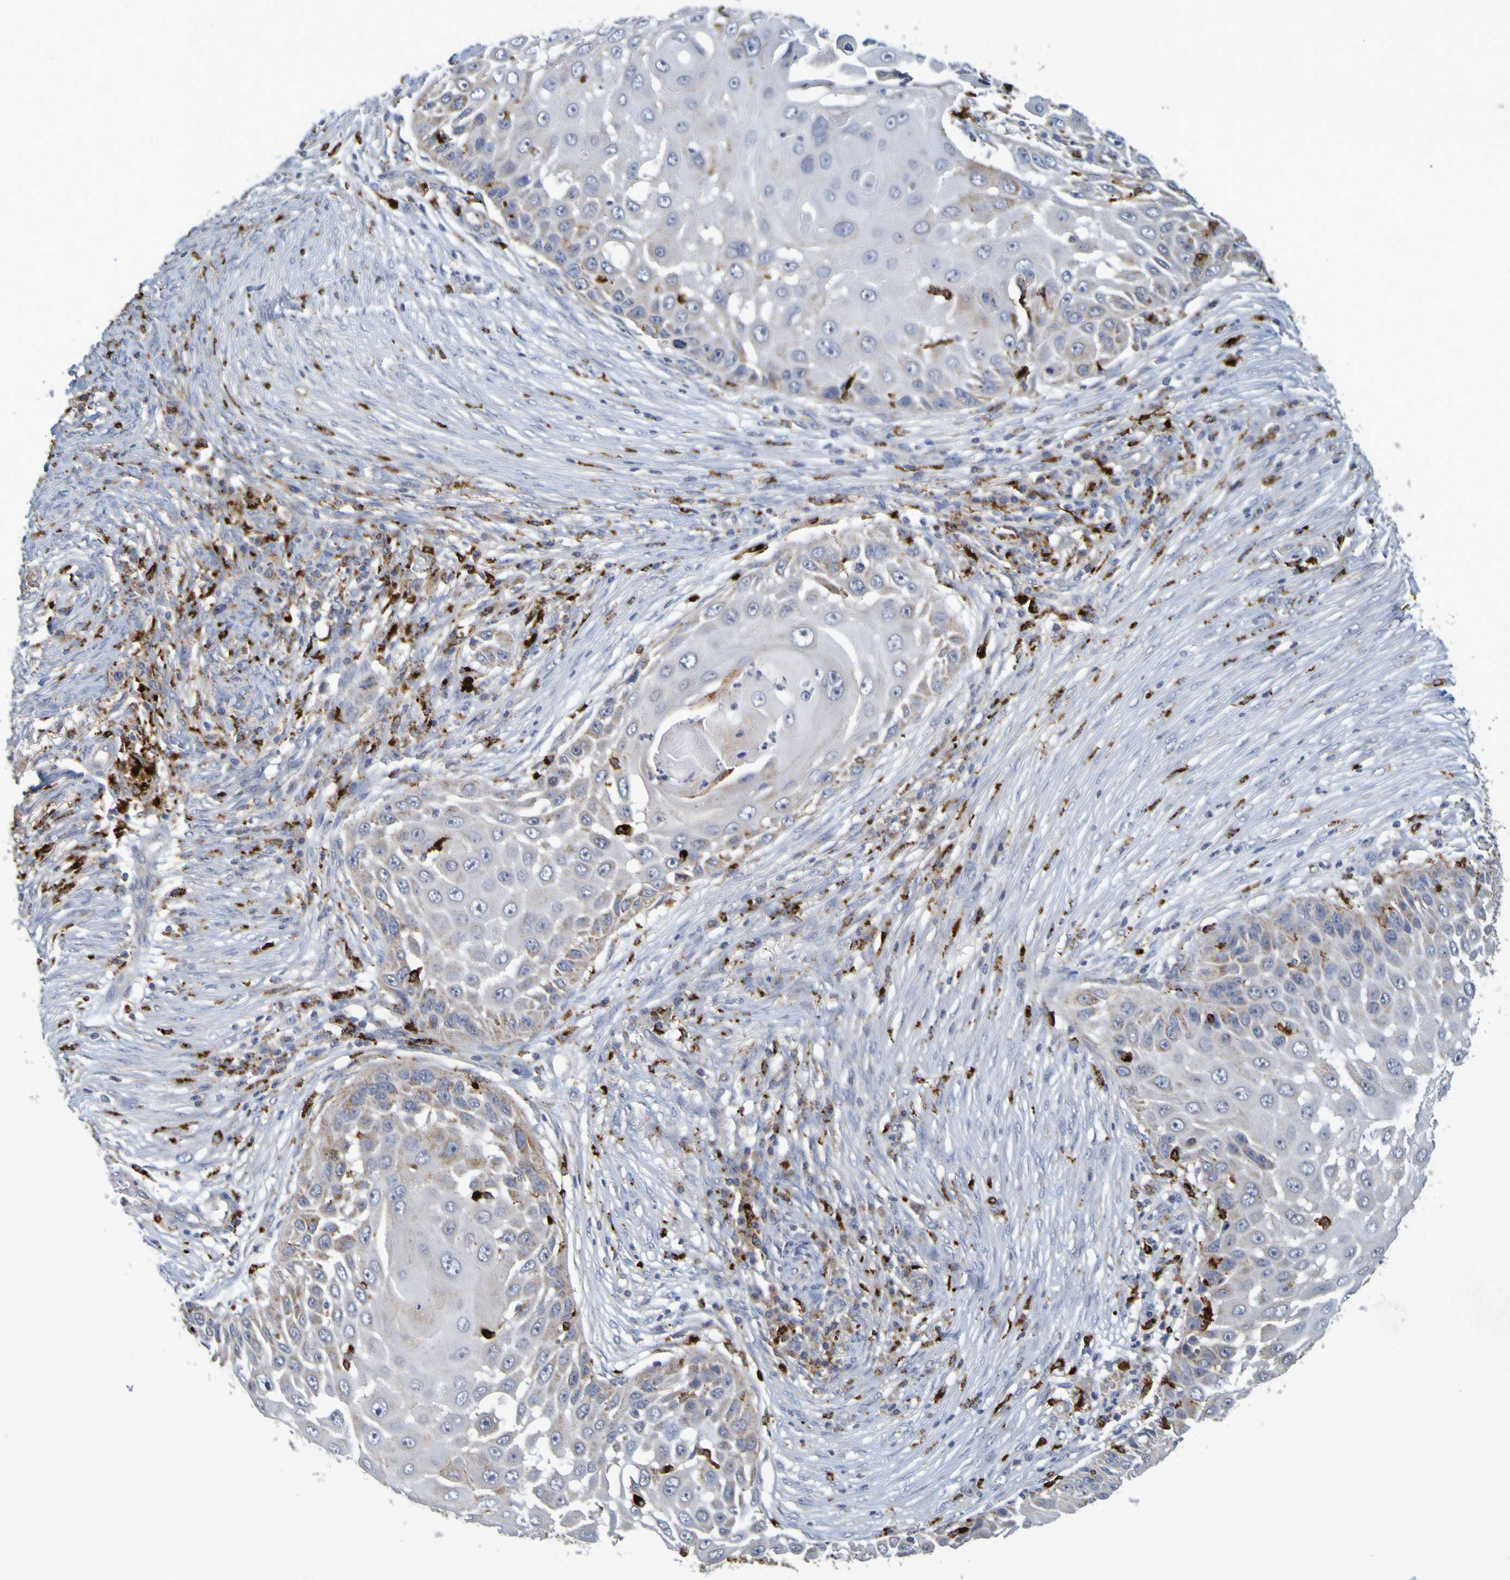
{"staining": {"intensity": "weak", "quantity": "<25%", "location": "cytoplasmic/membranous"}, "tissue": "skin cancer", "cell_type": "Tumor cells", "image_type": "cancer", "snomed": [{"axis": "morphology", "description": "Squamous cell carcinoma, NOS"}, {"axis": "topography", "description": "Skin"}], "caption": "This is a photomicrograph of immunohistochemistry staining of squamous cell carcinoma (skin), which shows no staining in tumor cells. (Immunohistochemistry (ihc), brightfield microscopy, high magnification).", "gene": "TPH1", "patient": {"sex": "female", "age": 44}}